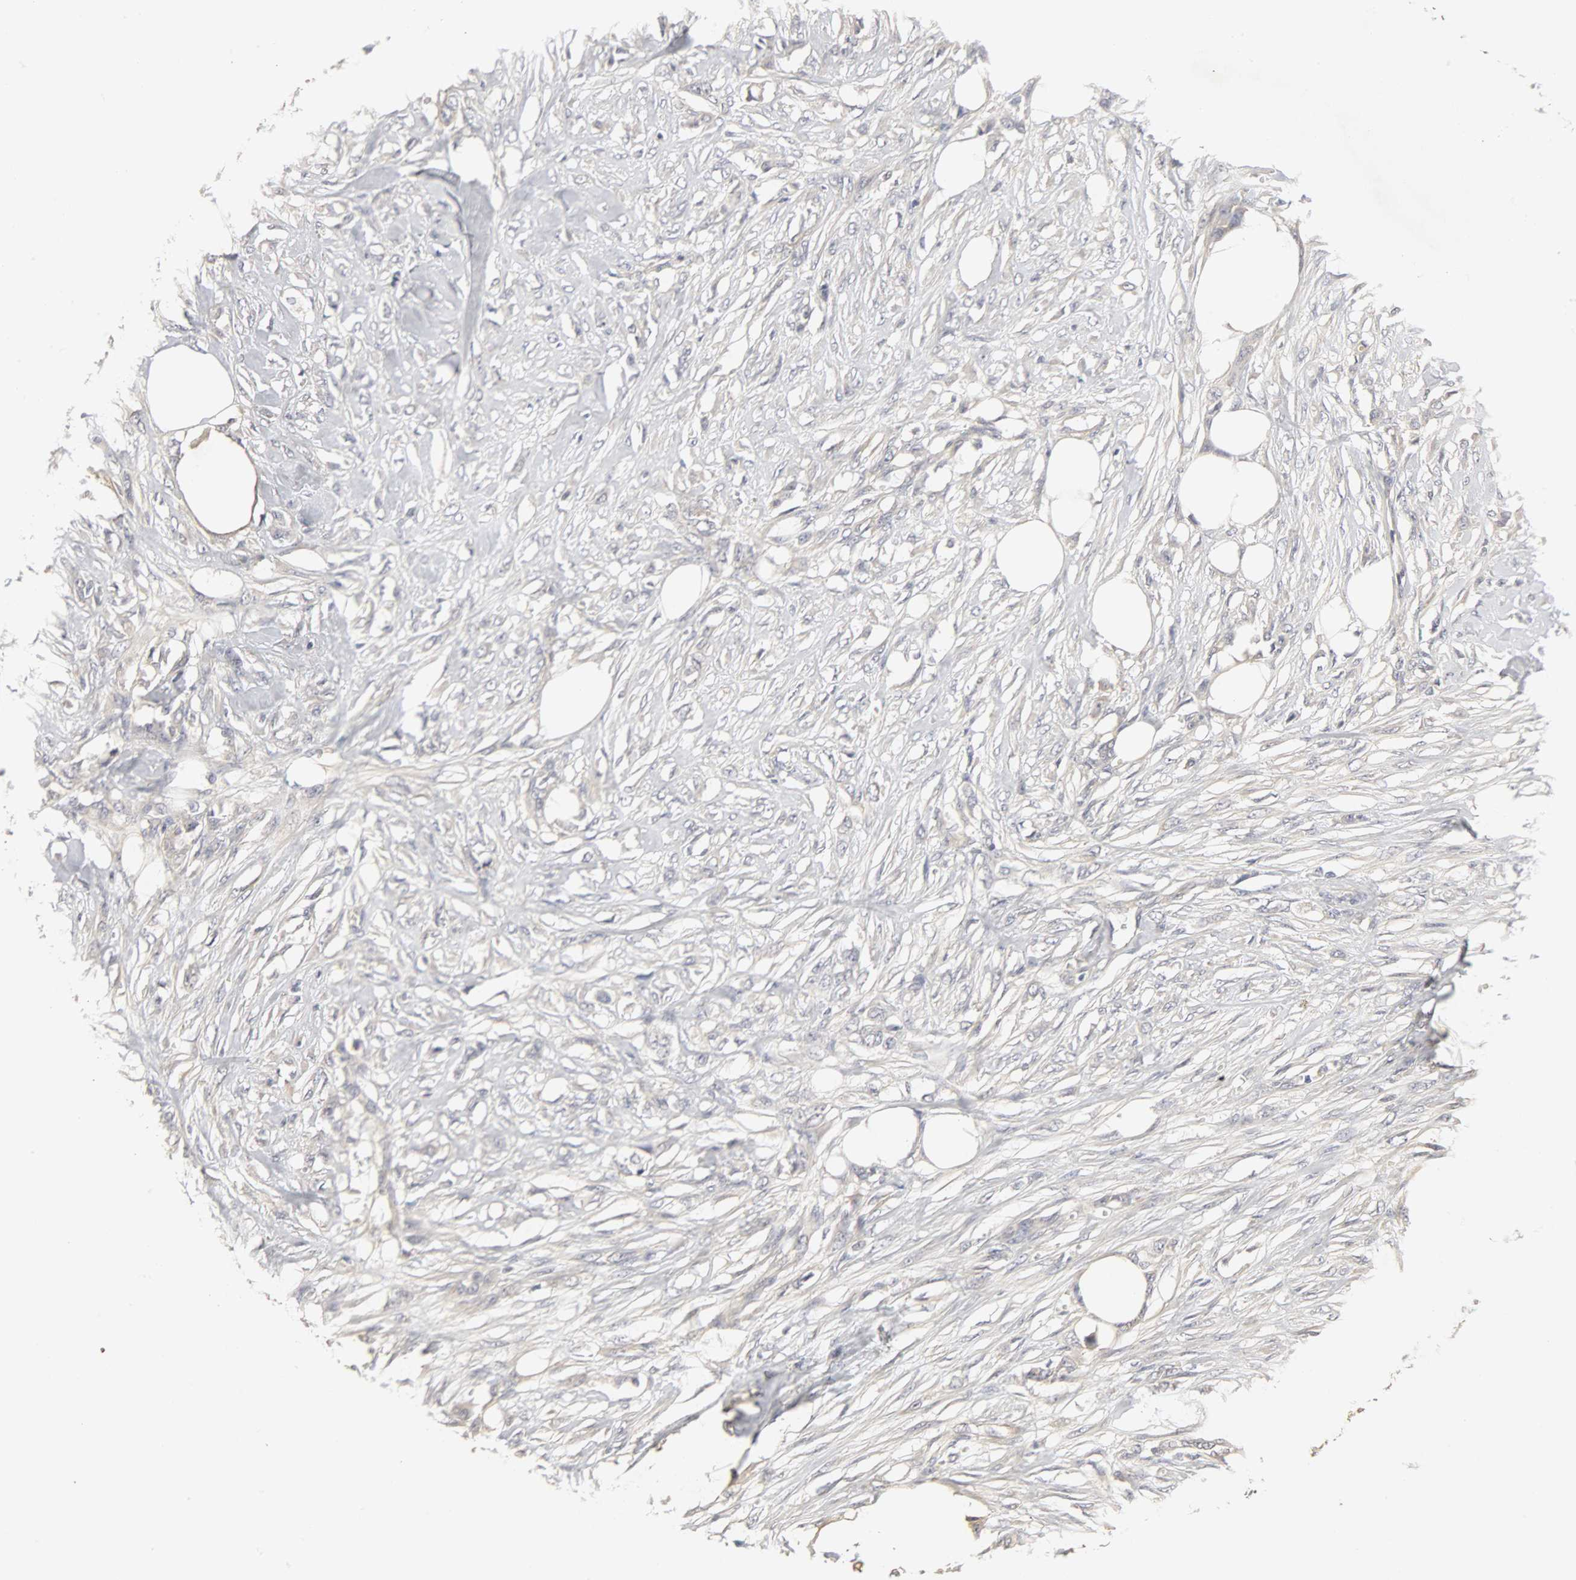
{"staining": {"intensity": "negative", "quantity": "none", "location": "none"}, "tissue": "skin cancer", "cell_type": "Tumor cells", "image_type": "cancer", "snomed": [{"axis": "morphology", "description": "Normal tissue, NOS"}, {"axis": "morphology", "description": "Squamous cell carcinoma, NOS"}, {"axis": "topography", "description": "Skin"}], "caption": "High magnification brightfield microscopy of skin cancer (squamous cell carcinoma) stained with DAB (brown) and counterstained with hematoxylin (blue): tumor cells show no significant expression.", "gene": "SLC10A2", "patient": {"sex": "female", "age": 59}}